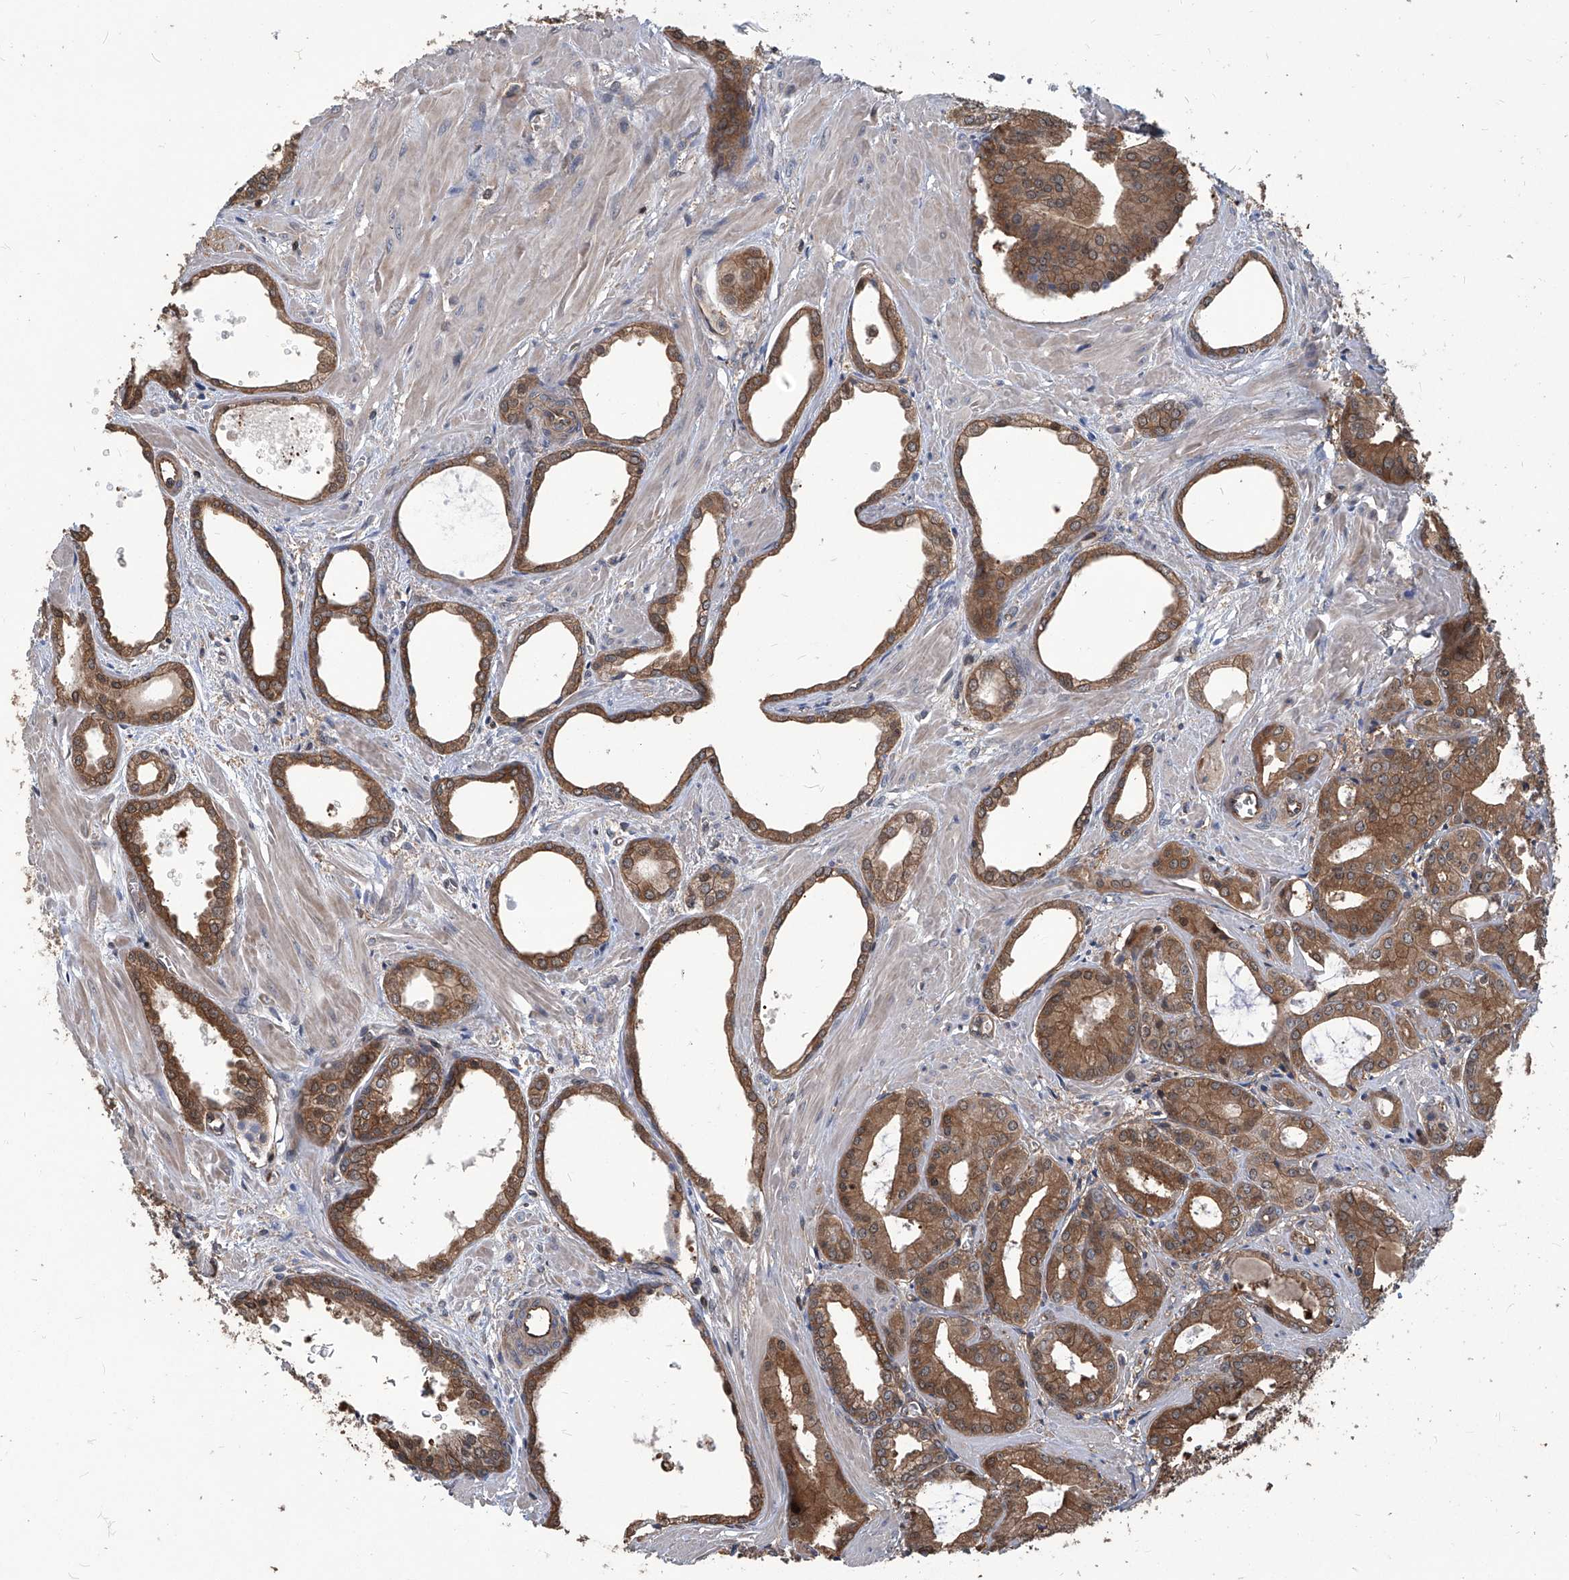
{"staining": {"intensity": "moderate", "quantity": ">75%", "location": "cytoplasmic/membranous,nuclear"}, "tissue": "prostate cancer", "cell_type": "Tumor cells", "image_type": "cancer", "snomed": [{"axis": "morphology", "description": "Adenocarcinoma, Low grade"}, {"axis": "topography", "description": "Prostate"}], "caption": "Brown immunohistochemical staining in prostate cancer displays moderate cytoplasmic/membranous and nuclear expression in approximately >75% of tumor cells. (DAB IHC, brown staining for protein, blue staining for nuclei).", "gene": "PSMB1", "patient": {"sex": "male", "age": 67}}